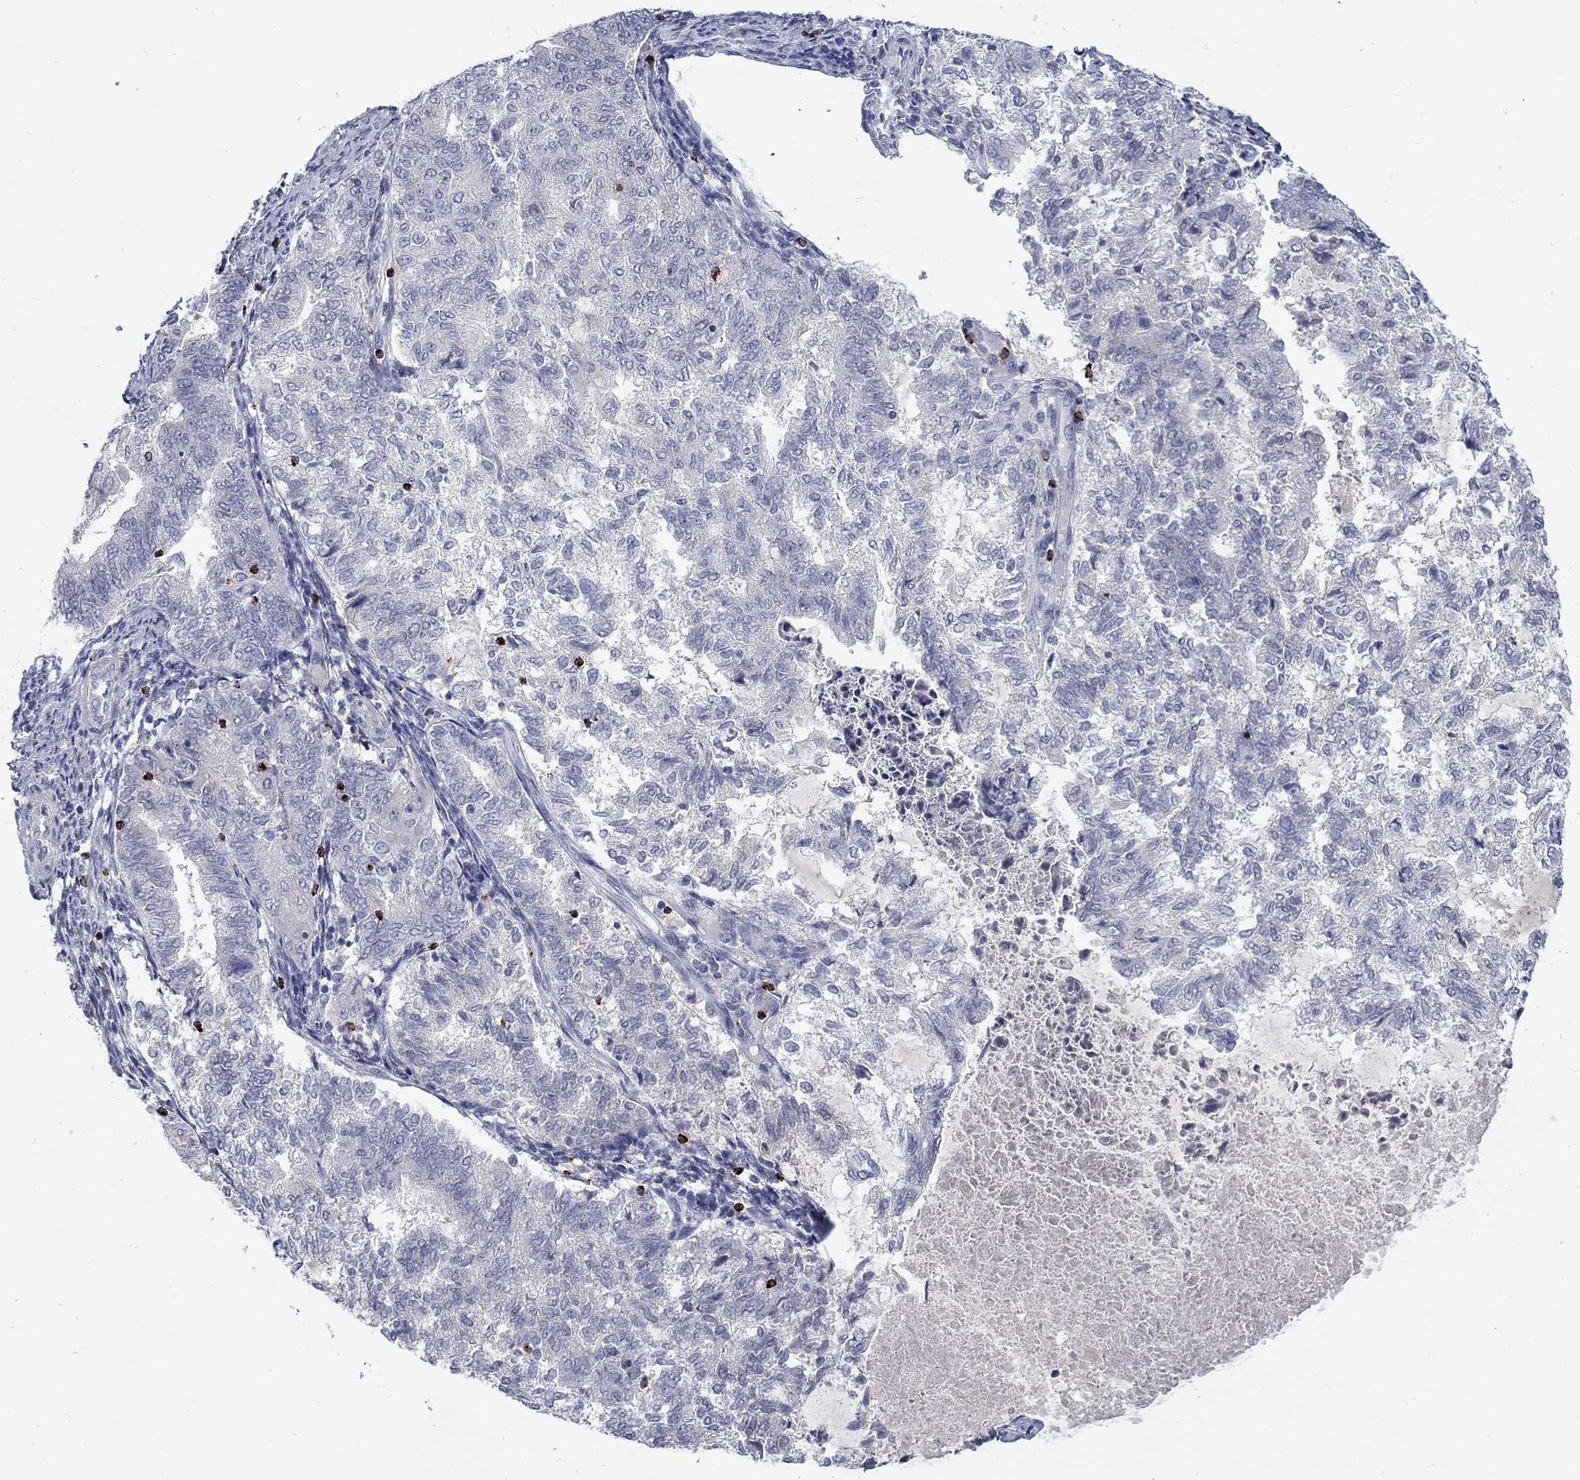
{"staining": {"intensity": "negative", "quantity": "none", "location": "none"}, "tissue": "endometrial cancer", "cell_type": "Tumor cells", "image_type": "cancer", "snomed": [{"axis": "morphology", "description": "Adenocarcinoma, NOS"}, {"axis": "topography", "description": "Endometrium"}], "caption": "The photomicrograph displays no significant positivity in tumor cells of adenocarcinoma (endometrial).", "gene": "GZMA", "patient": {"sex": "female", "age": 65}}